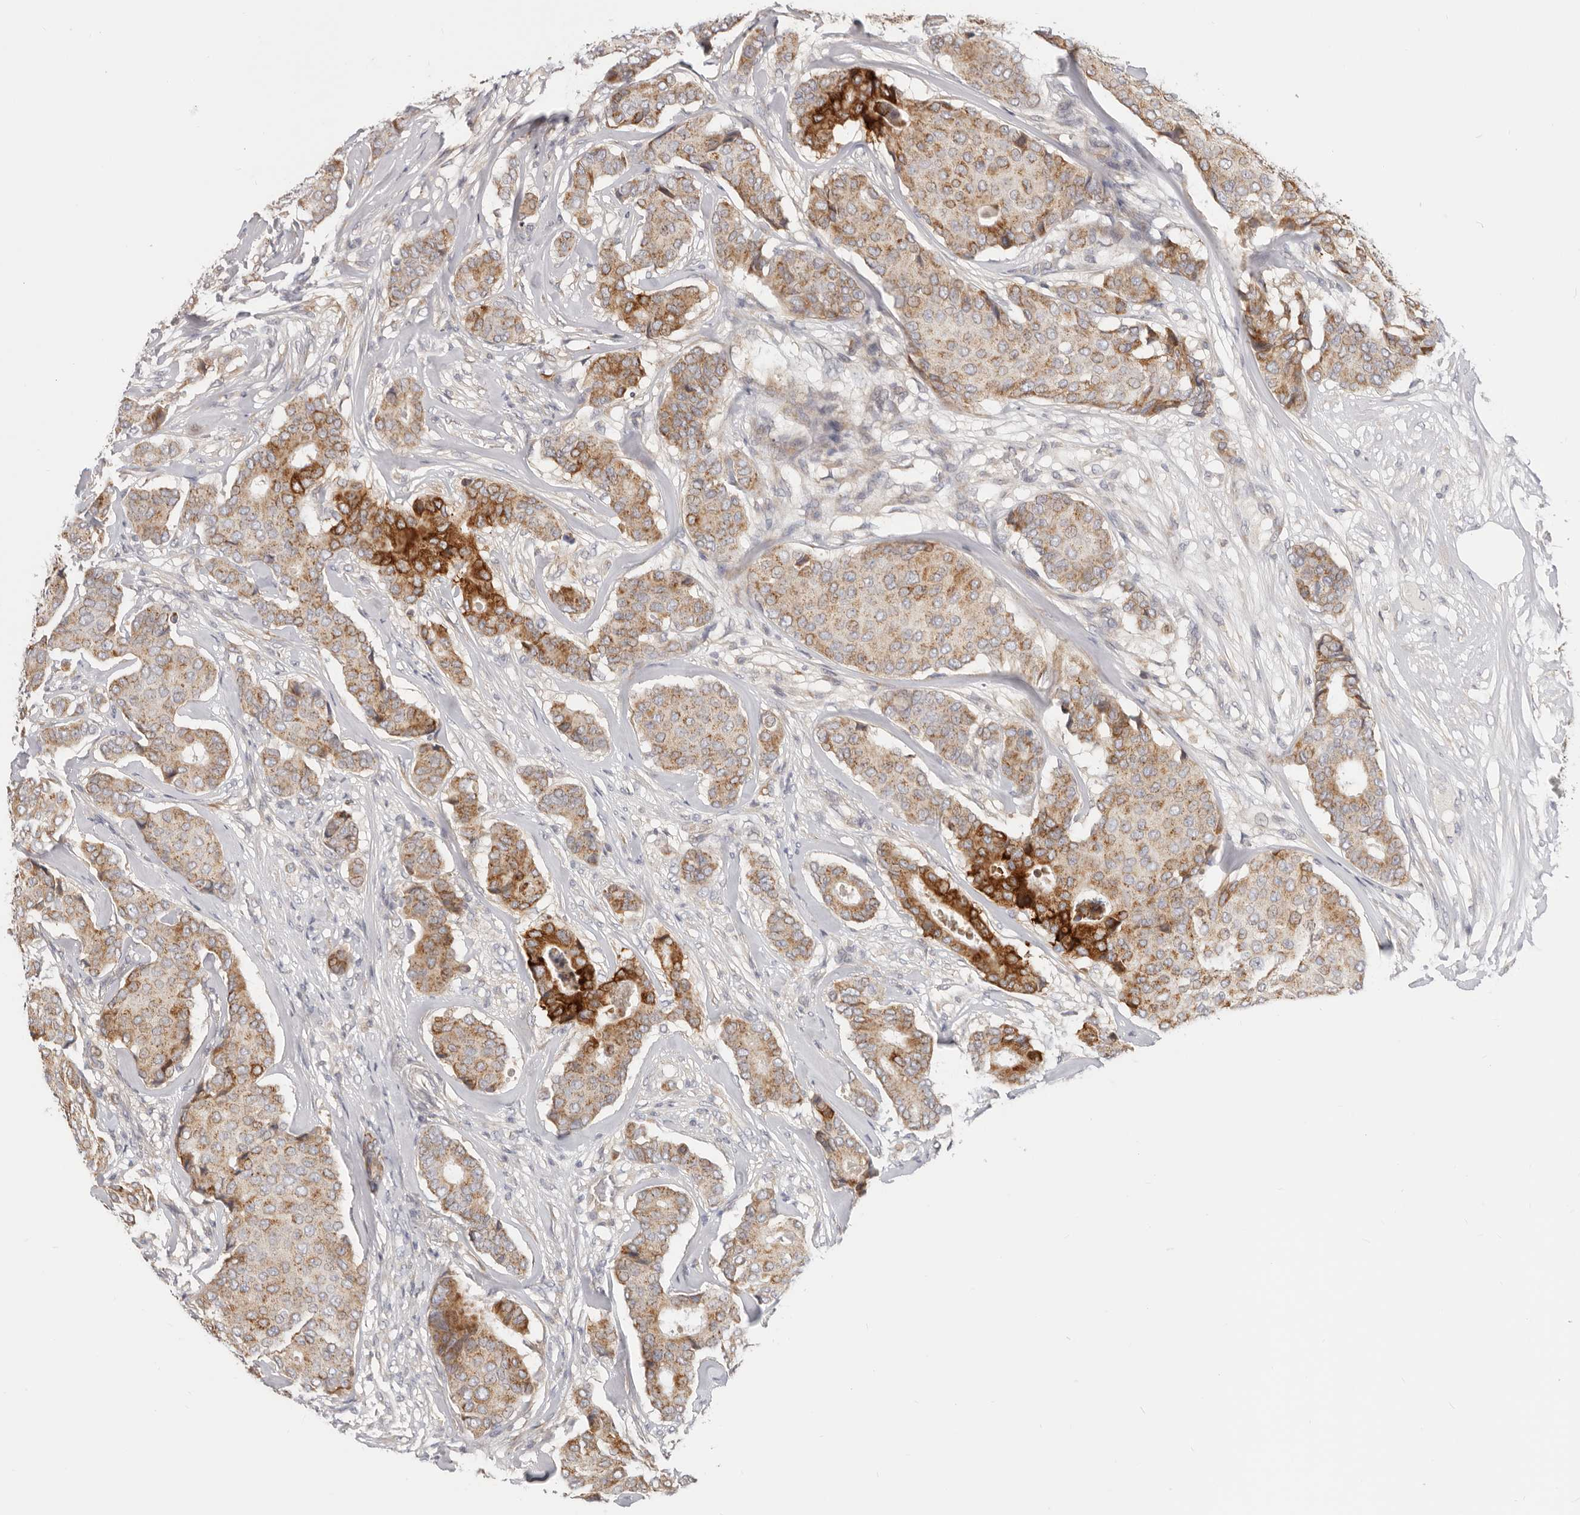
{"staining": {"intensity": "strong", "quantity": "25%-75%", "location": "cytoplasmic/membranous"}, "tissue": "breast cancer", "cell_type": "Tumor cells", "image_type": "cancer", "snomed": [{"axis": "morphology", "description": "Duct carcinoma"}, {"axis": "topography", "description": "Breast"}], "caption": "This is a histology image of immunohistochemistry staining of breast infiltrating ductal carcinoma, which shows strong positivity in the cytoplasmic/membranous of tumor cells.", "gene": "TFB2M", "patient": {"sex": "female", "age": 75}}